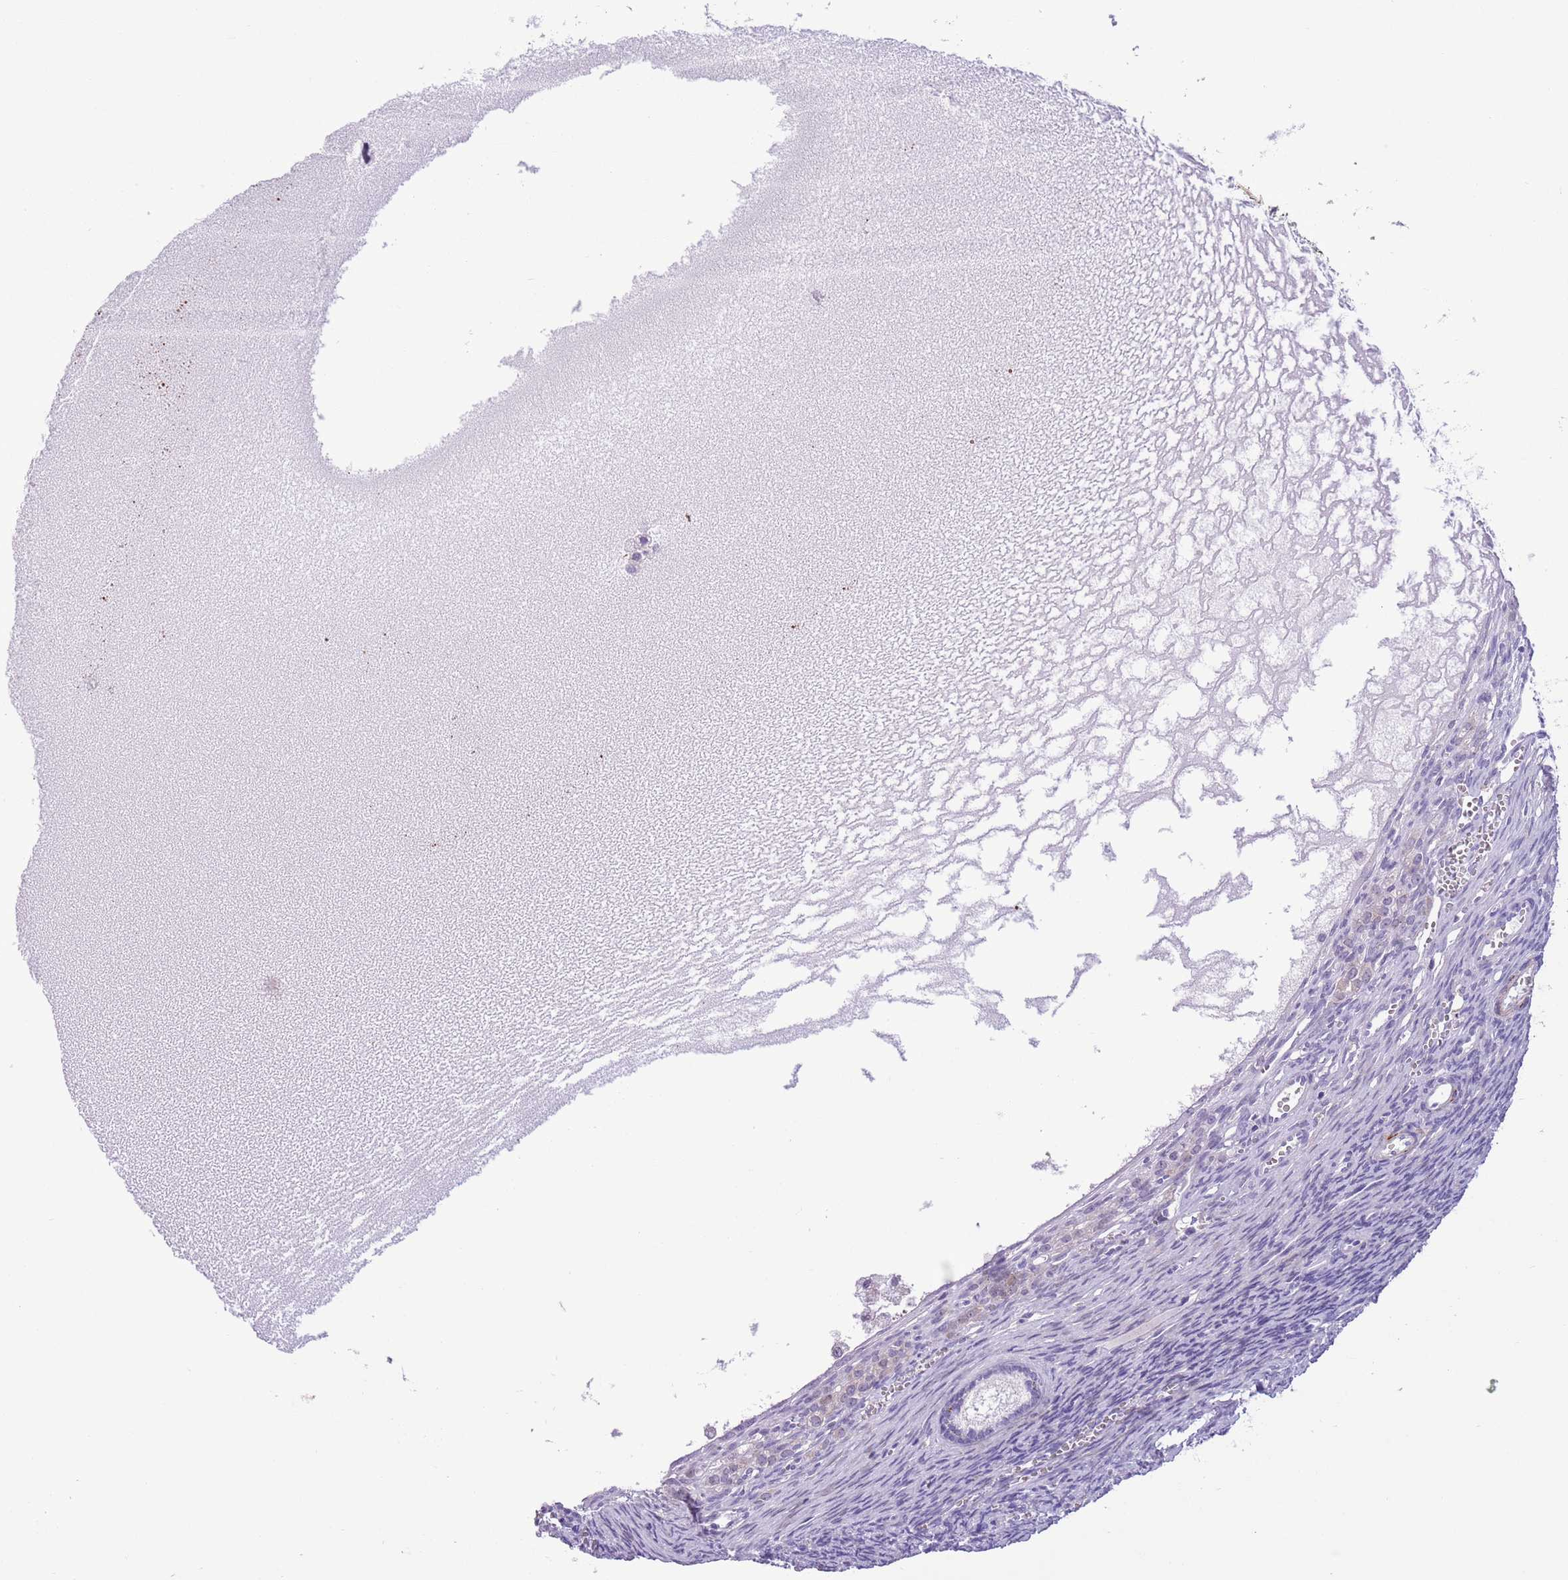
{"staining": {"intensity": "negative", "quantity": "none", "location": "none"}, "tissue": "ovary", "cell_type": "Follicle cells", "image_type": "normal", "snomed": [{"axis": "morphology", "description": "Normal tissue, NOS"}, {"axis": "topography", "description": "Ovary"}], "caption": "Immunohistochemistry (IHC) image of normal human ovary stained for a protein (brown), which demonstrates no expression in follicle cells.", "gene": "PFKFB2", "patient": {"sex": "female", "age": 39}}